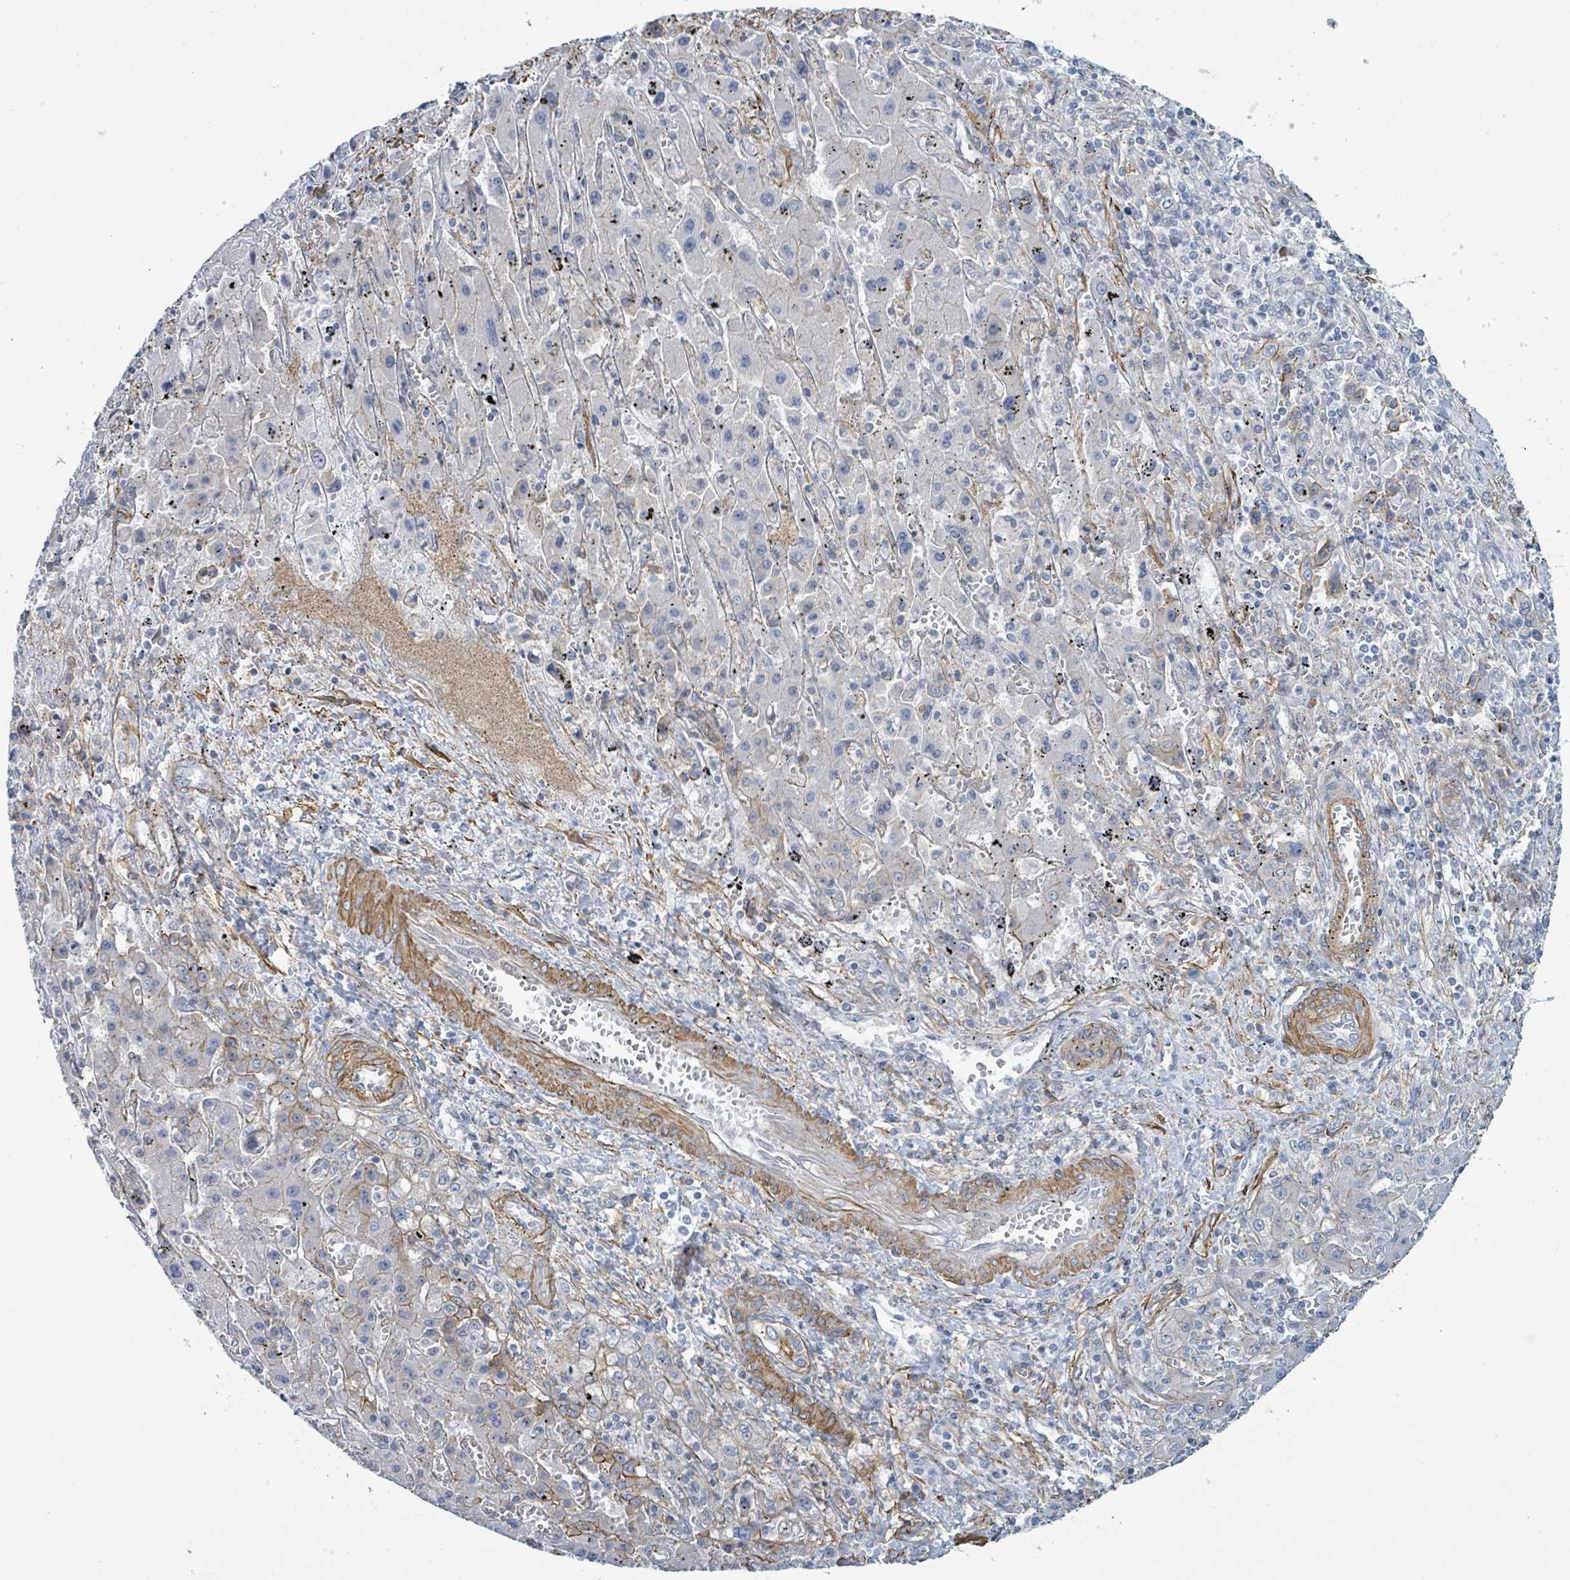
{"staining": {"intensity": "negative", "quantity": "none", "location": "none"}, "tissue": "liver cancer", "cell_type": "Tumor cells", "image_type": "cancer", "snomed": [{"axis": "morphology", "description": "Cholangiocarcinoma"}, {"axis": "topography", "description": "Liver"}], "caption": "IHC micrograph of liver cancer stained for a protein (brown), which shows no positivity in tumor cells.", "gene": "DMRTC1B", "patient": {"sex": "female", "age": 52}}